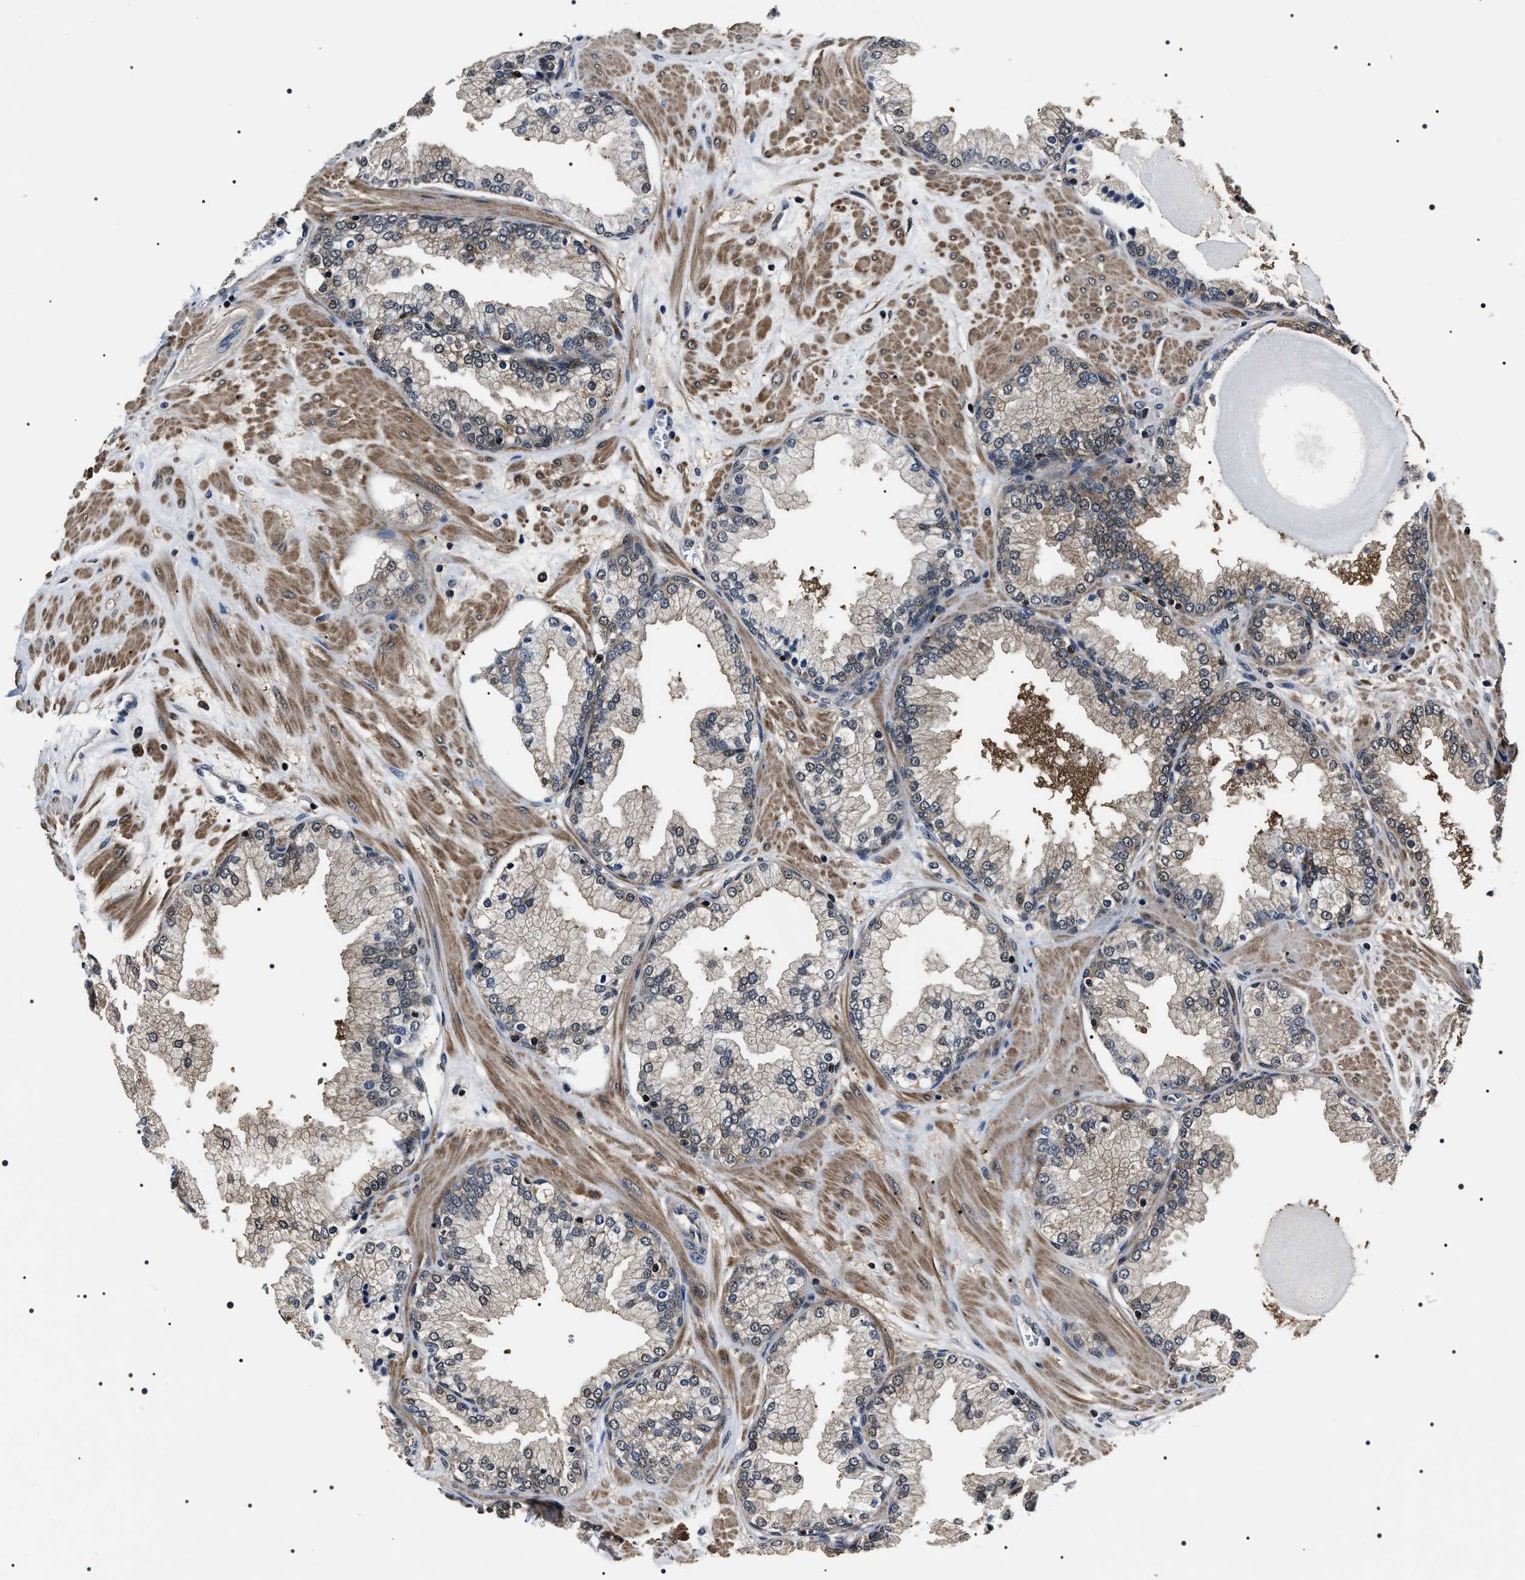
{"staining": {"intensity": "weak", "quantity": "25%-75%", "location": "cytoplasmic/membranous"}, "tissue": "prostate", "cell_type": "Glandular cells", "image_type": "normal", "snomed": [{"axis": "morphology", "description": "Normal tissue, NOS"}, {"axis": "topography", "description": "Prostate"}], "caption": "About 25%-75% of glandular cells in benign prostate demonstrate weak cytoplasmic/membranous protein positivity as visualized by brown immunohistochemical staining.", "gene": "SIPA1", "patient": {"sex": "male", "age": 51}}